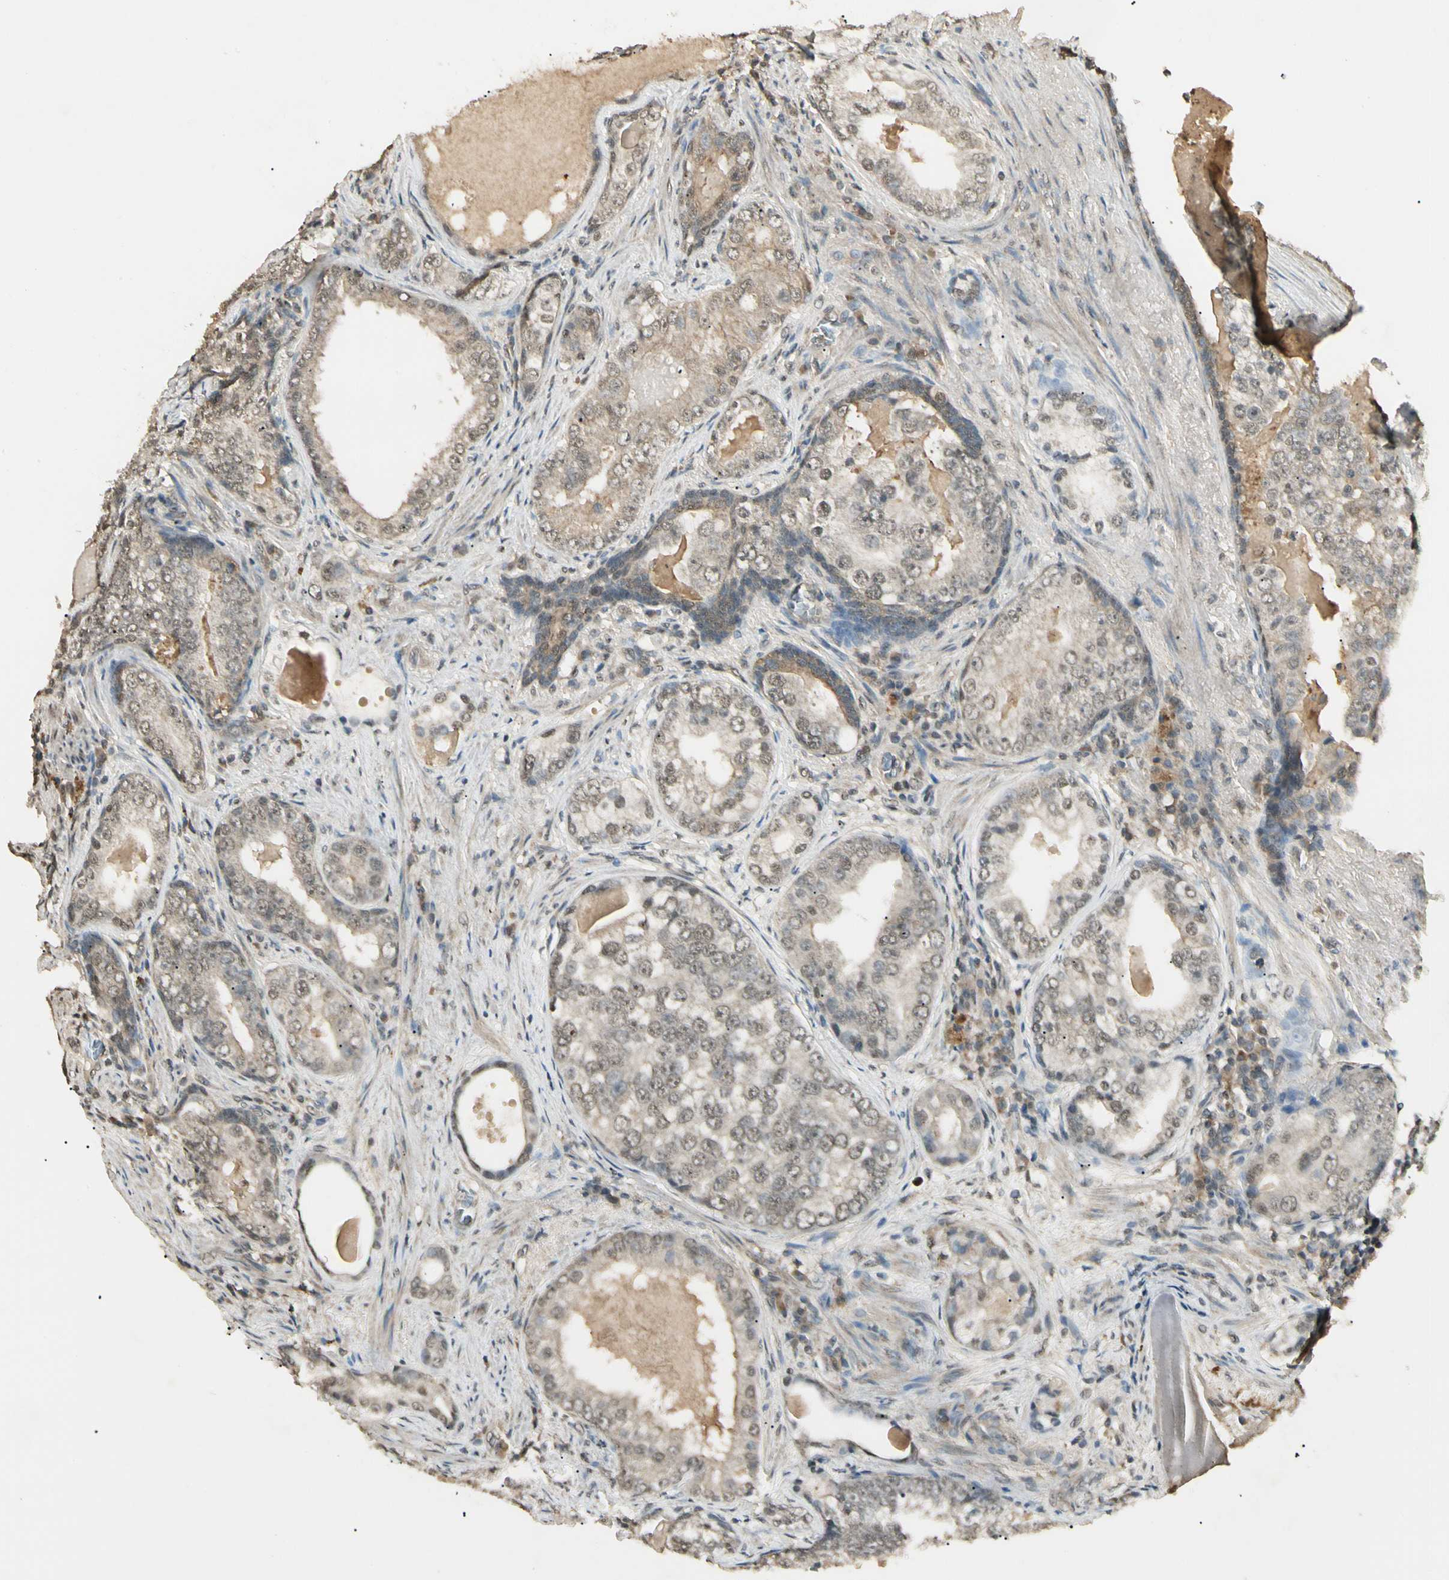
{"staining": {"intensity": "weak", "quantity": ">75%", "location": "cytoplasmic/membranous"}, "tissue": "prostate cancer", "cell_type": "Tumor cells", "image_type": "cancer", "snomed": [{"axis": "morphology", "description": "Adenocarcinoma, High grade"}, {"axis": "topography", "description": "Prostate"}], "caption": "Immunohistochemistry micrograph of neoplastic tissue: adenocarcinoma (high-grade) (prostate) stained using immunohistochemistry demonstrates low levels of weak protein expression localized specifically in the cytoplasmic/membranous of tumor cells, appearing as a cytoplasmic/membranous brown color.", "gene": "SGCA", "patient": {"sex": "male", "age": 66}}